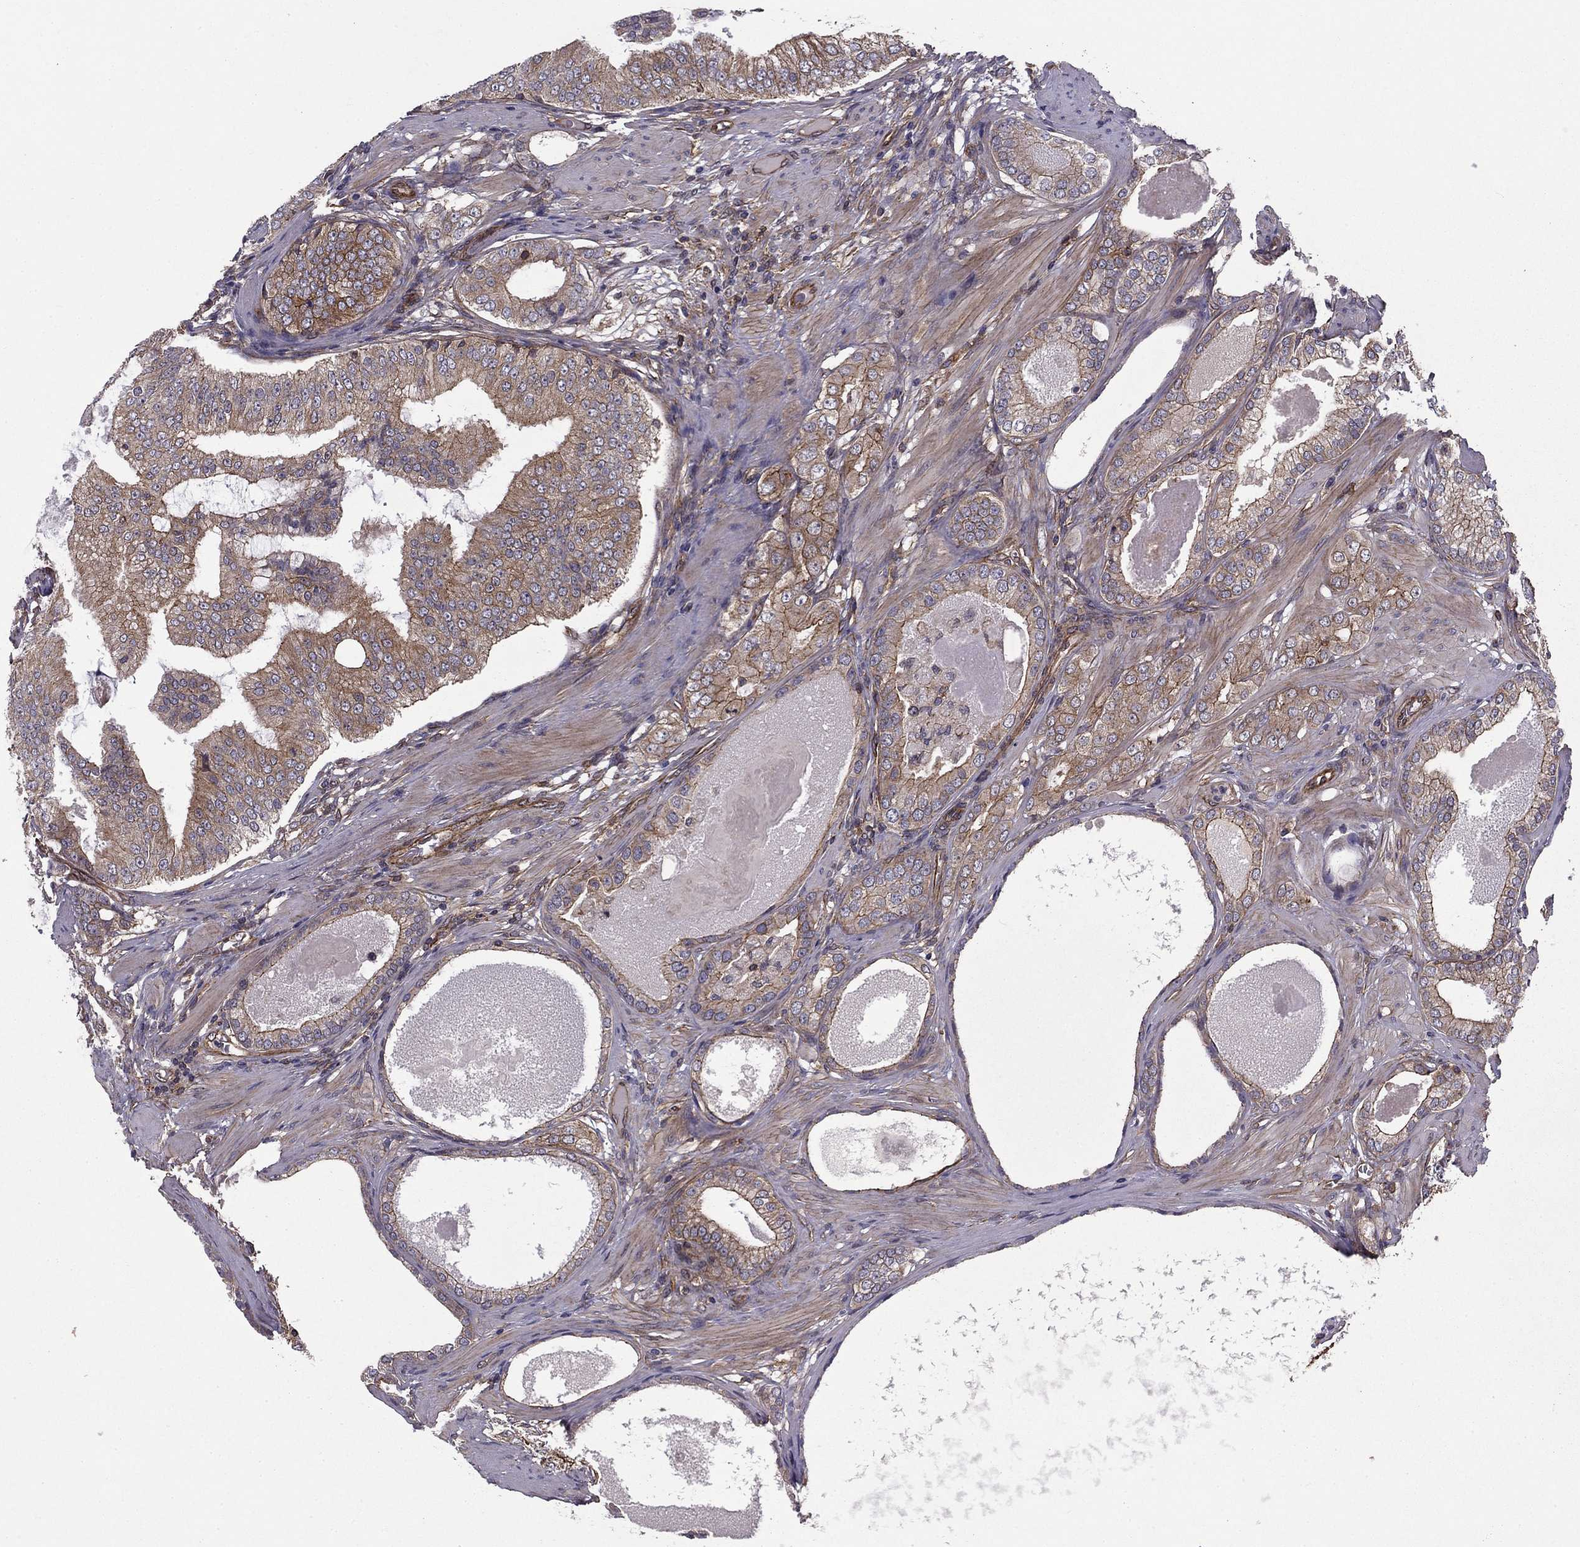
{"staining": {"intensity": "moderate", "quantity": "<25%", "location": "cytoplasmic/membranous"}, "tissue": "prostate cancer", "cell_type": "Tumor cells", "image_type": "cancer", "snomed": [{"axis": "morphology", "description": "Adenocarcinoma, High grade"}, {"axis": "topography", "description": "Prostate and seminal vesicle, NOS"}], "caption": "Prostate cancer (adenocarcinoma (high-grade)) was stained to show a protein in brown. There is low levels of moderate cytoplasmic/membranous positivity in approximately <25% of tumor cells.", "gene": "SHMT1", "patient": {"sex": "male", "age": 62}}